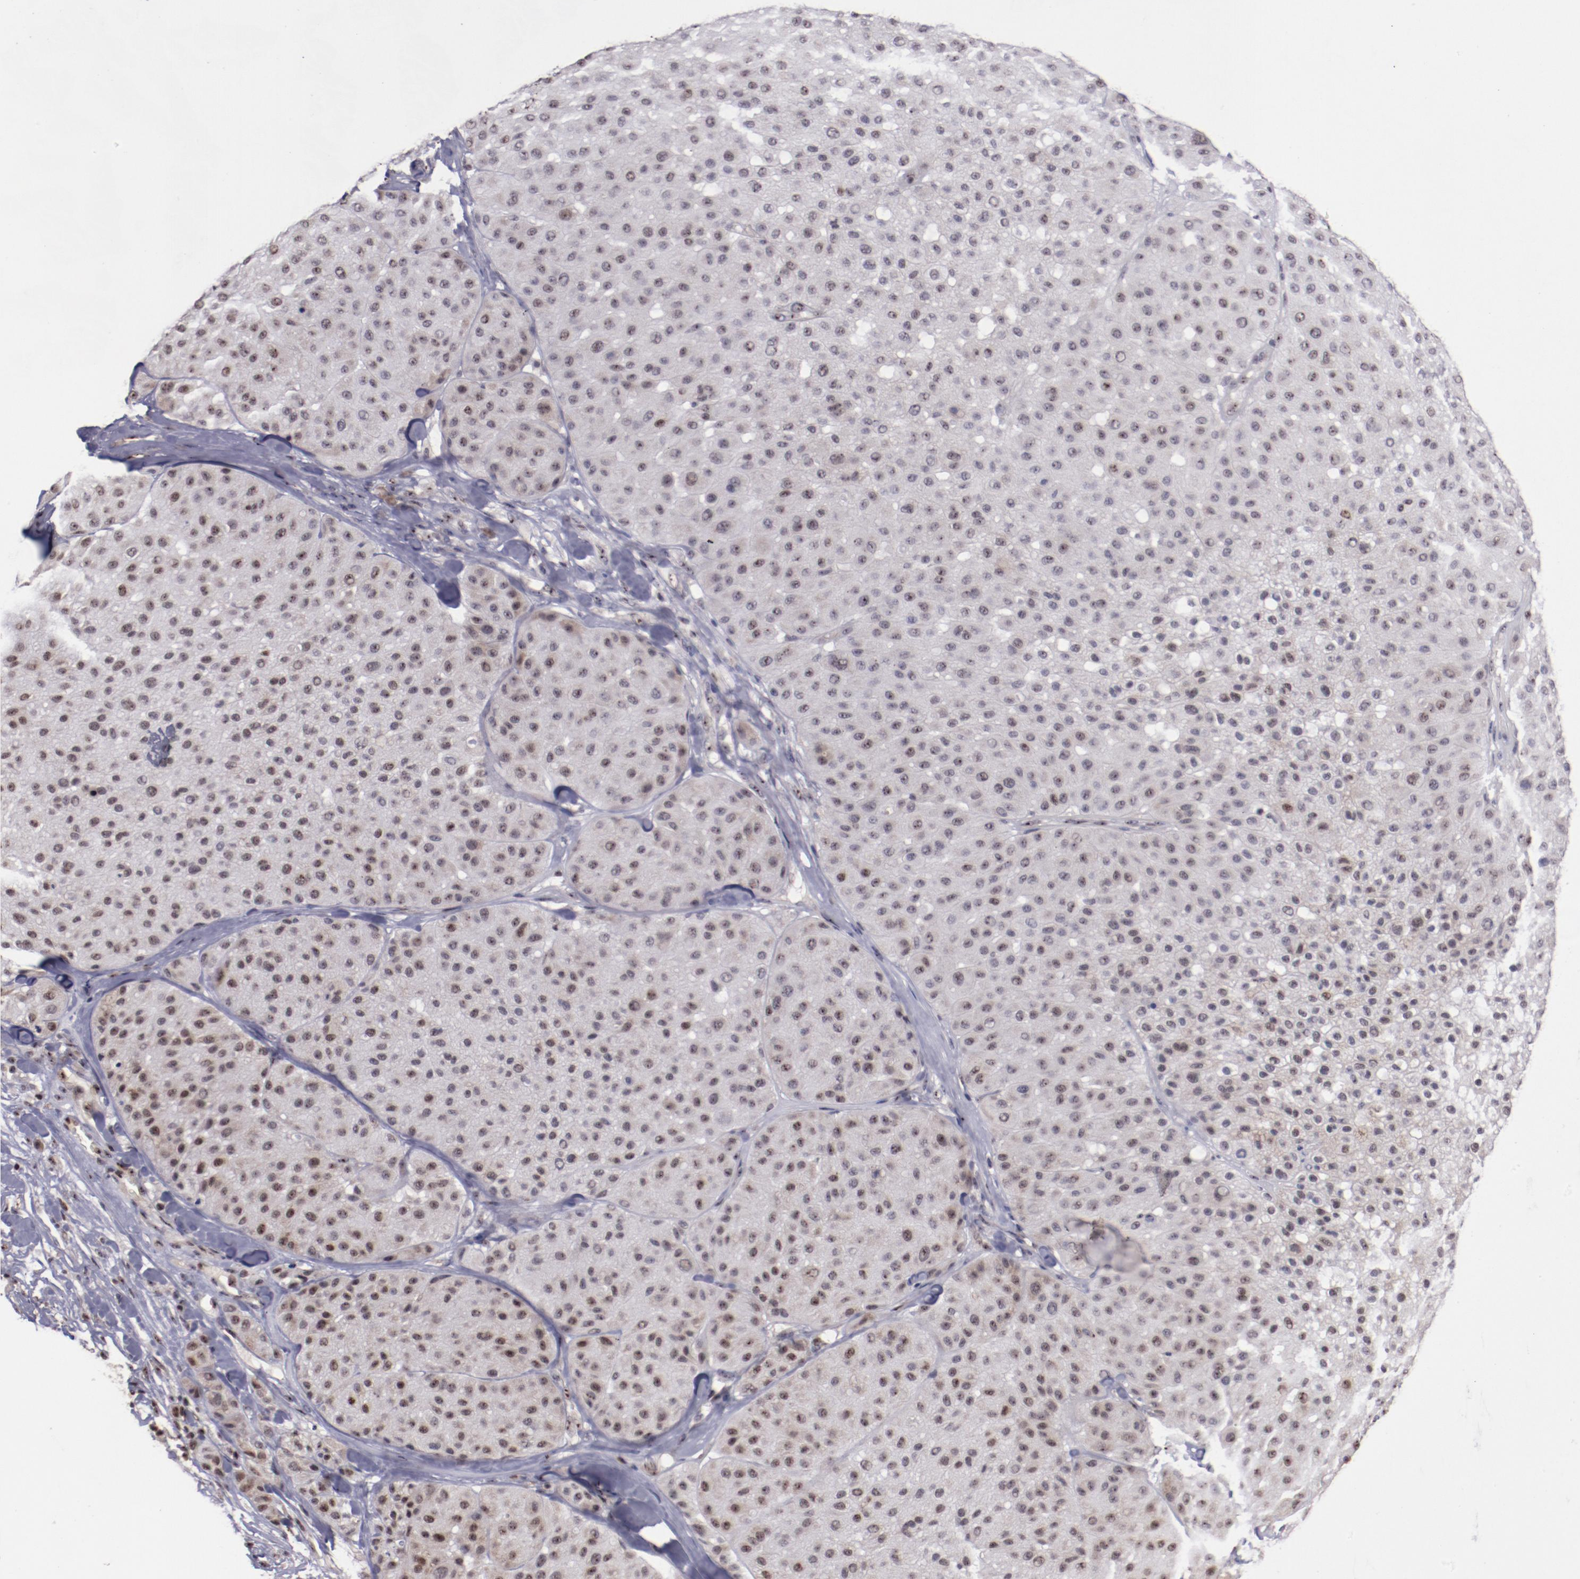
{"staining": {"intensity": "weak", "quantity": "<25%", "location": "nuclear"}, "tissue": "melanoma", "cell_type": "Tumor cells", "image_type": "cancer", "snomed": [{"axis": "morphology", "description": "Normal tissue, NOS"}, {"axis": "morphology", "description": "Malignant melanoma, Metastatic site"}, {"axis": "topography", "description": "Skin"}], "caption": "Tumor cells show no significant staining in malignant melanoma (metastatic site).", "gene": "DDX24", "patient": {"sex": "male", "age": 41}}